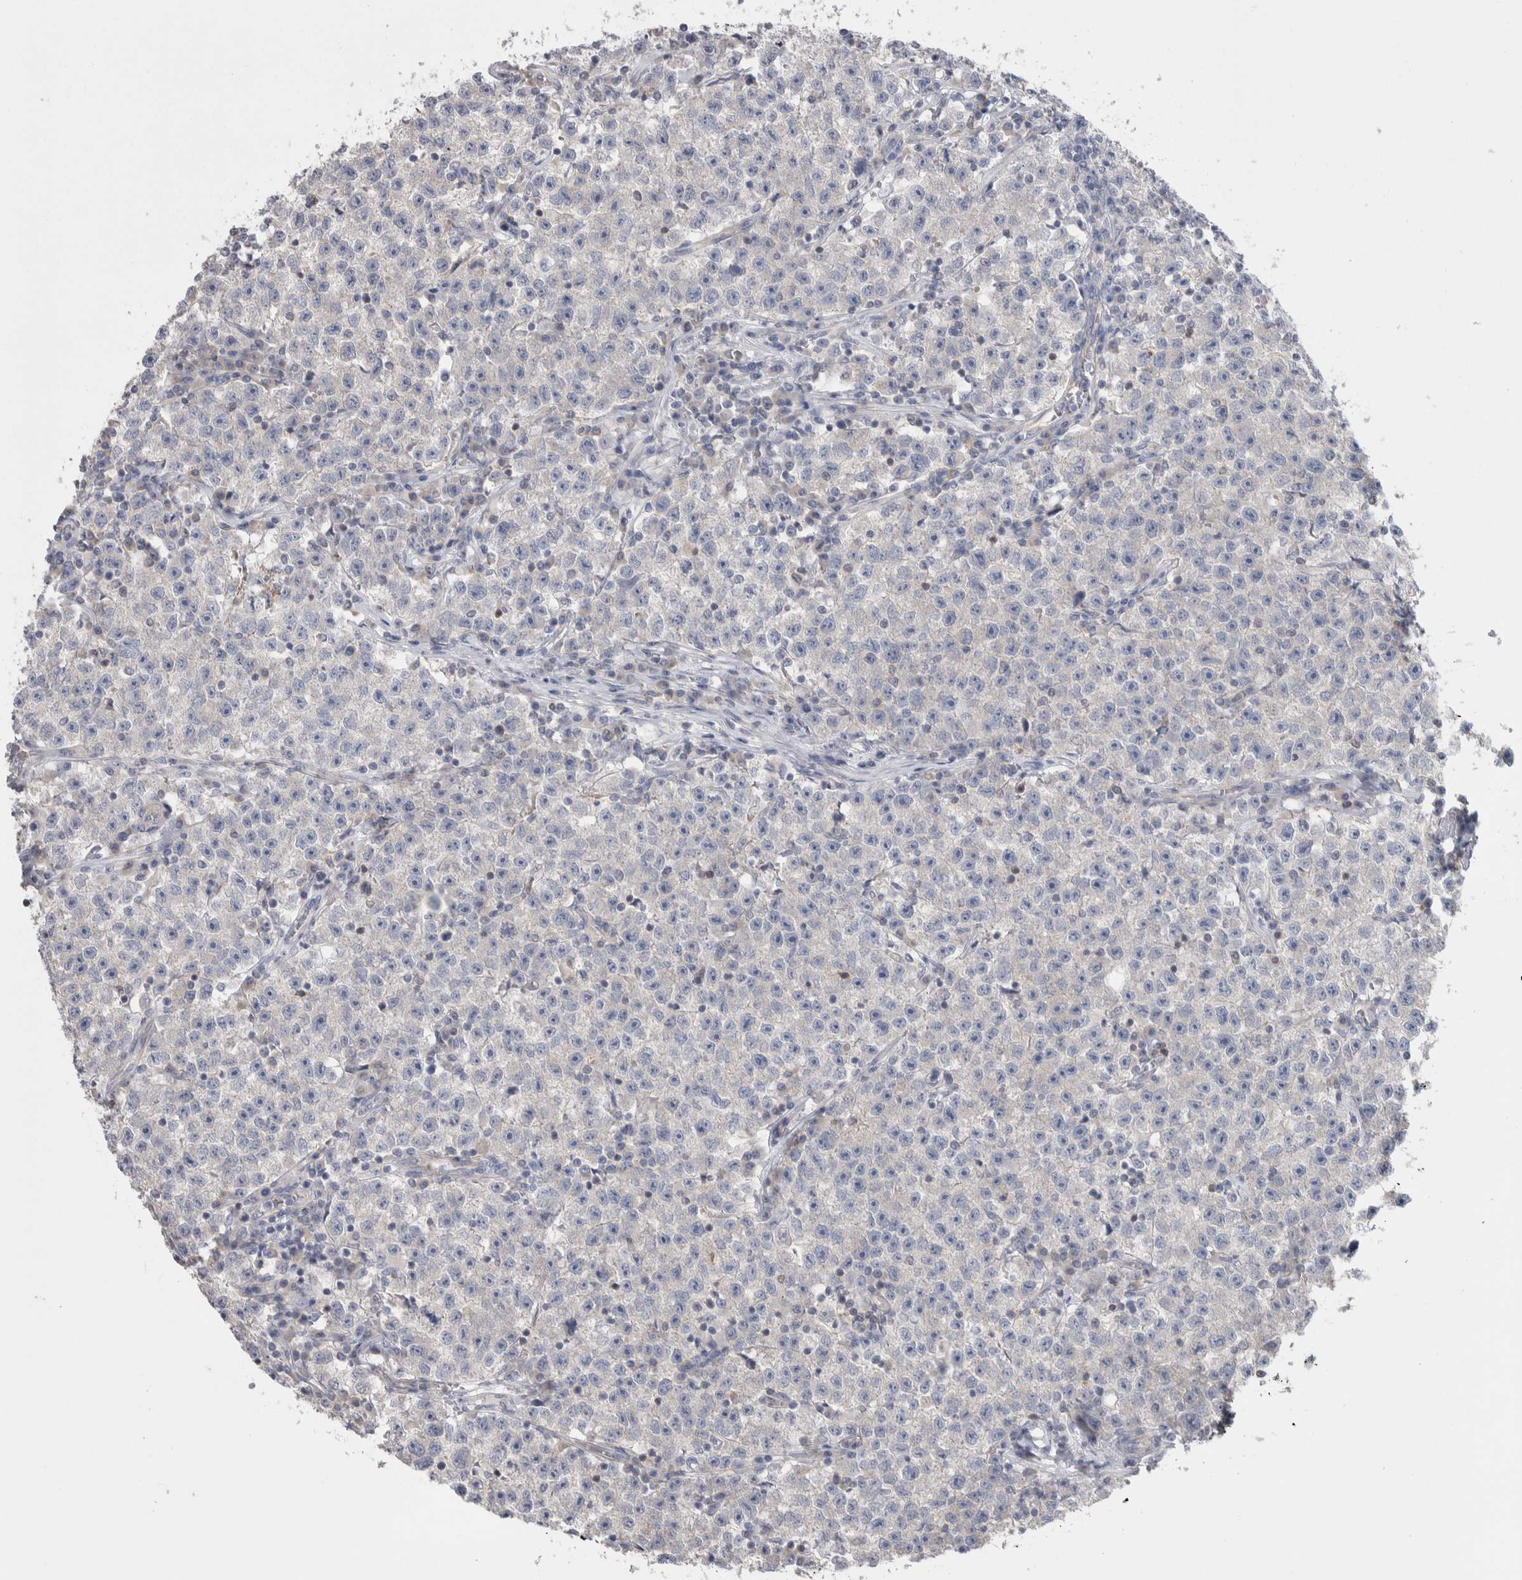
{"staining": {"intensity": "negative", "quantity": "none", "location": "none"}, "tissue": "testis cancer", "cell_type": "Tumor cells", "image_type": "cancer", "snomed": [{"axis": "morphology", "description": "Seminoma, NOS"}, {"axis": "topography", "description": "Testis"}], "caption": "Immunohistochemical staining of testis cancer (seminoma) displays no significant positivity in tumor cells.", "gene": "GPHN", "patient": {"sex": "male", "age": 22}}